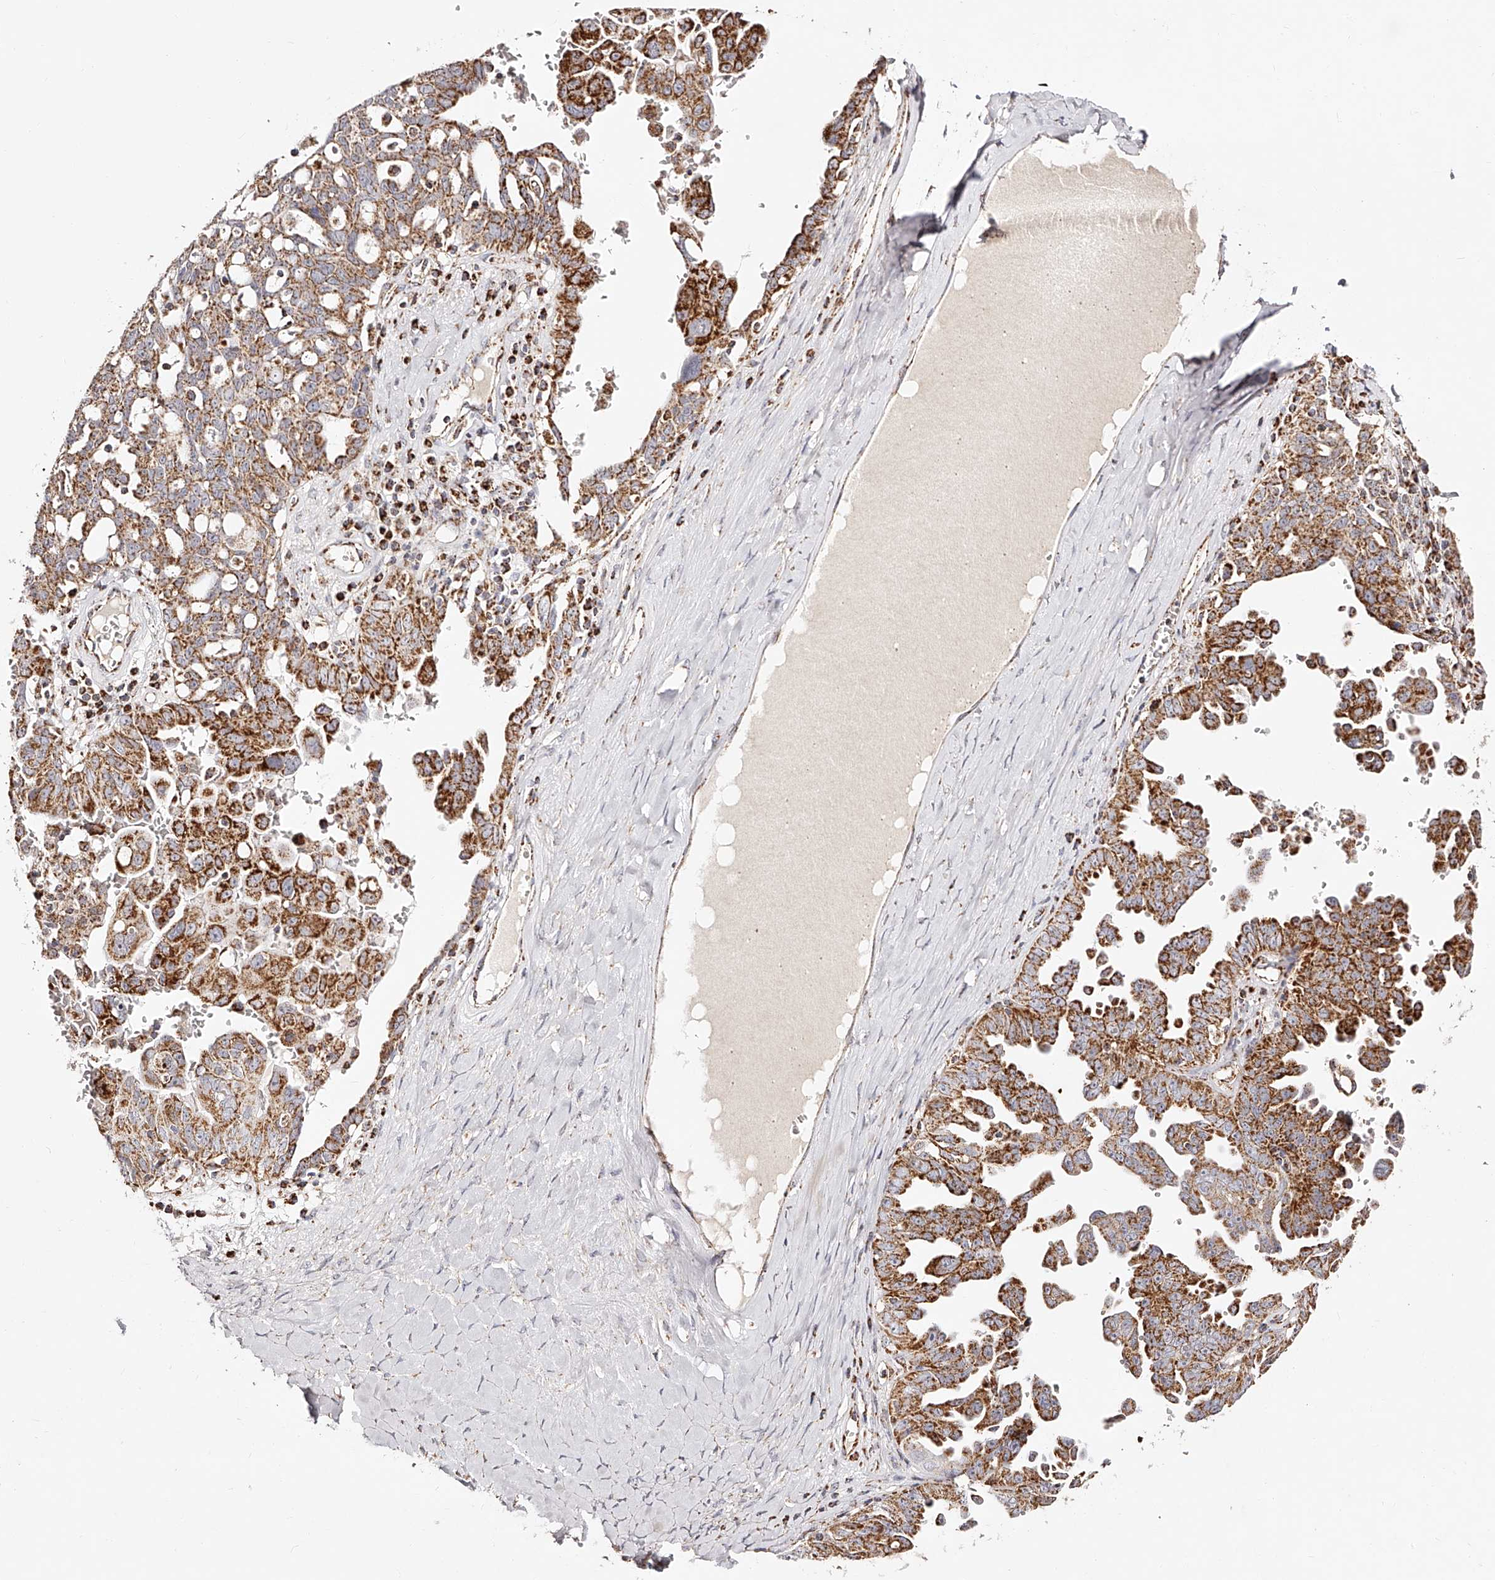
{"staining": {"intensity": "strong", "quantity": ">75%", "location": "cytoplasmic/membranous"}, "tissue": "ovarian cancer", "cell_type": "Tumor cells", "image_type": "cancer", "snomed": [{"axis": "morphology", "description": "Carcinoma, endometroid"}, {"axis": "topography", "description": "Ovary"}], "caption": "Brown immunohistochemical staining in ovarian endometroid carcinoma displays strong cytoplasmic/membranous positivity in about >75% of tumor cells. (DAB IHC with brightfield microscopy, high magnification).", "gene": "NDUFV3", "patient": {"sex": "female", "age": 62}}